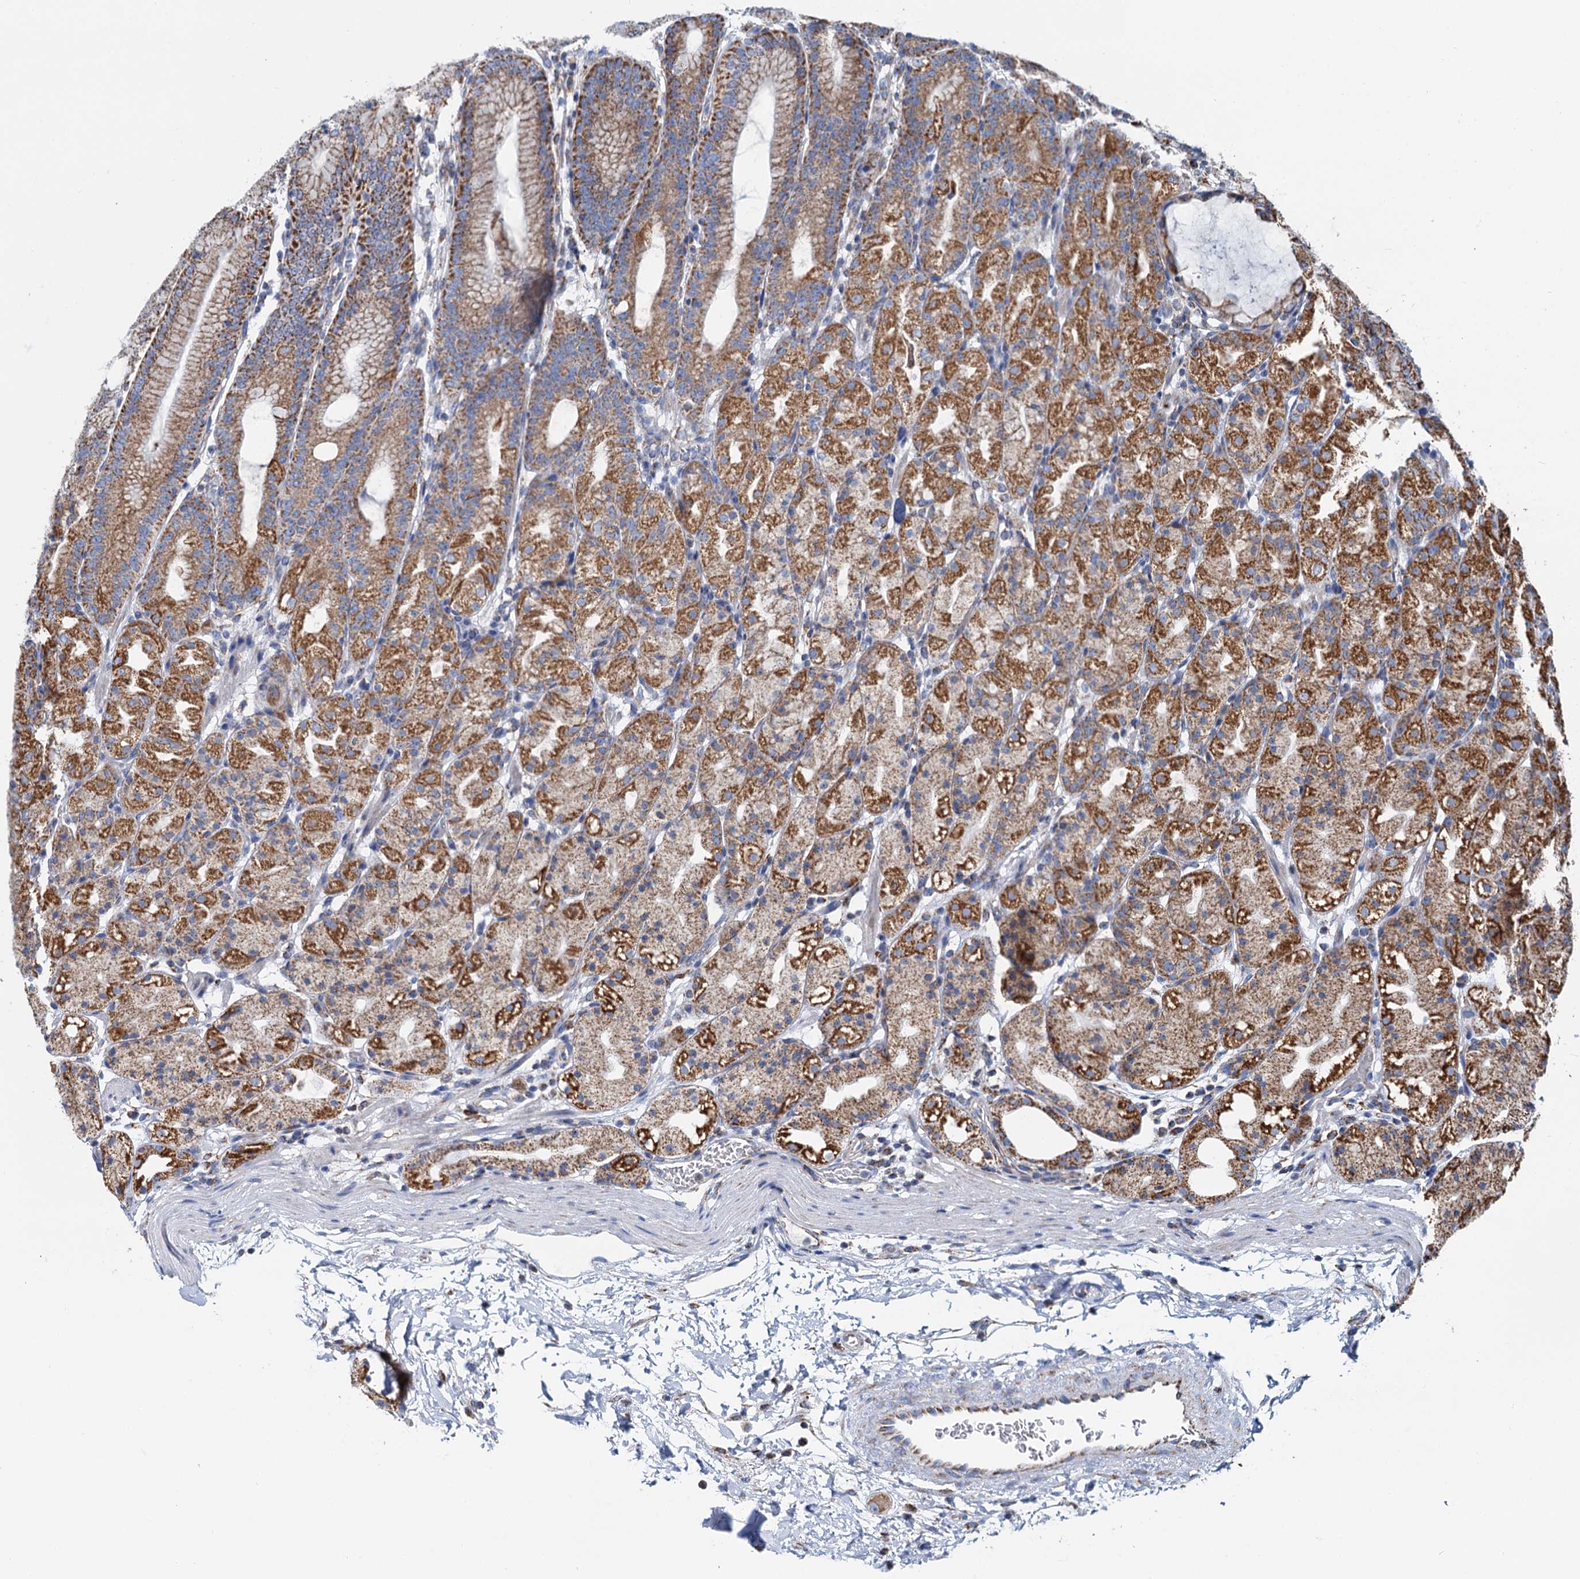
{"staining": {"intensity": "strong", "quantity": ">75%", "location": "cytoplasmic/membranous"}, "tissue": "stomach", "cell_type": "Glandular cells", "image_type": "normal", "snomed": [{"axis": "morphology", "description": "Normal tissue, NOS"}, {"axis": "topography", "description": "Stomach, upper"}], "caption": "A micrograph showing strong cytoplasmic/membranous positivity in about >75% of glandular cells in unremarkable stomach, as visualized by brown immunohistochemical staining.", "gene": "CCP110", "patient": {"sex": "male", "age": 48}}